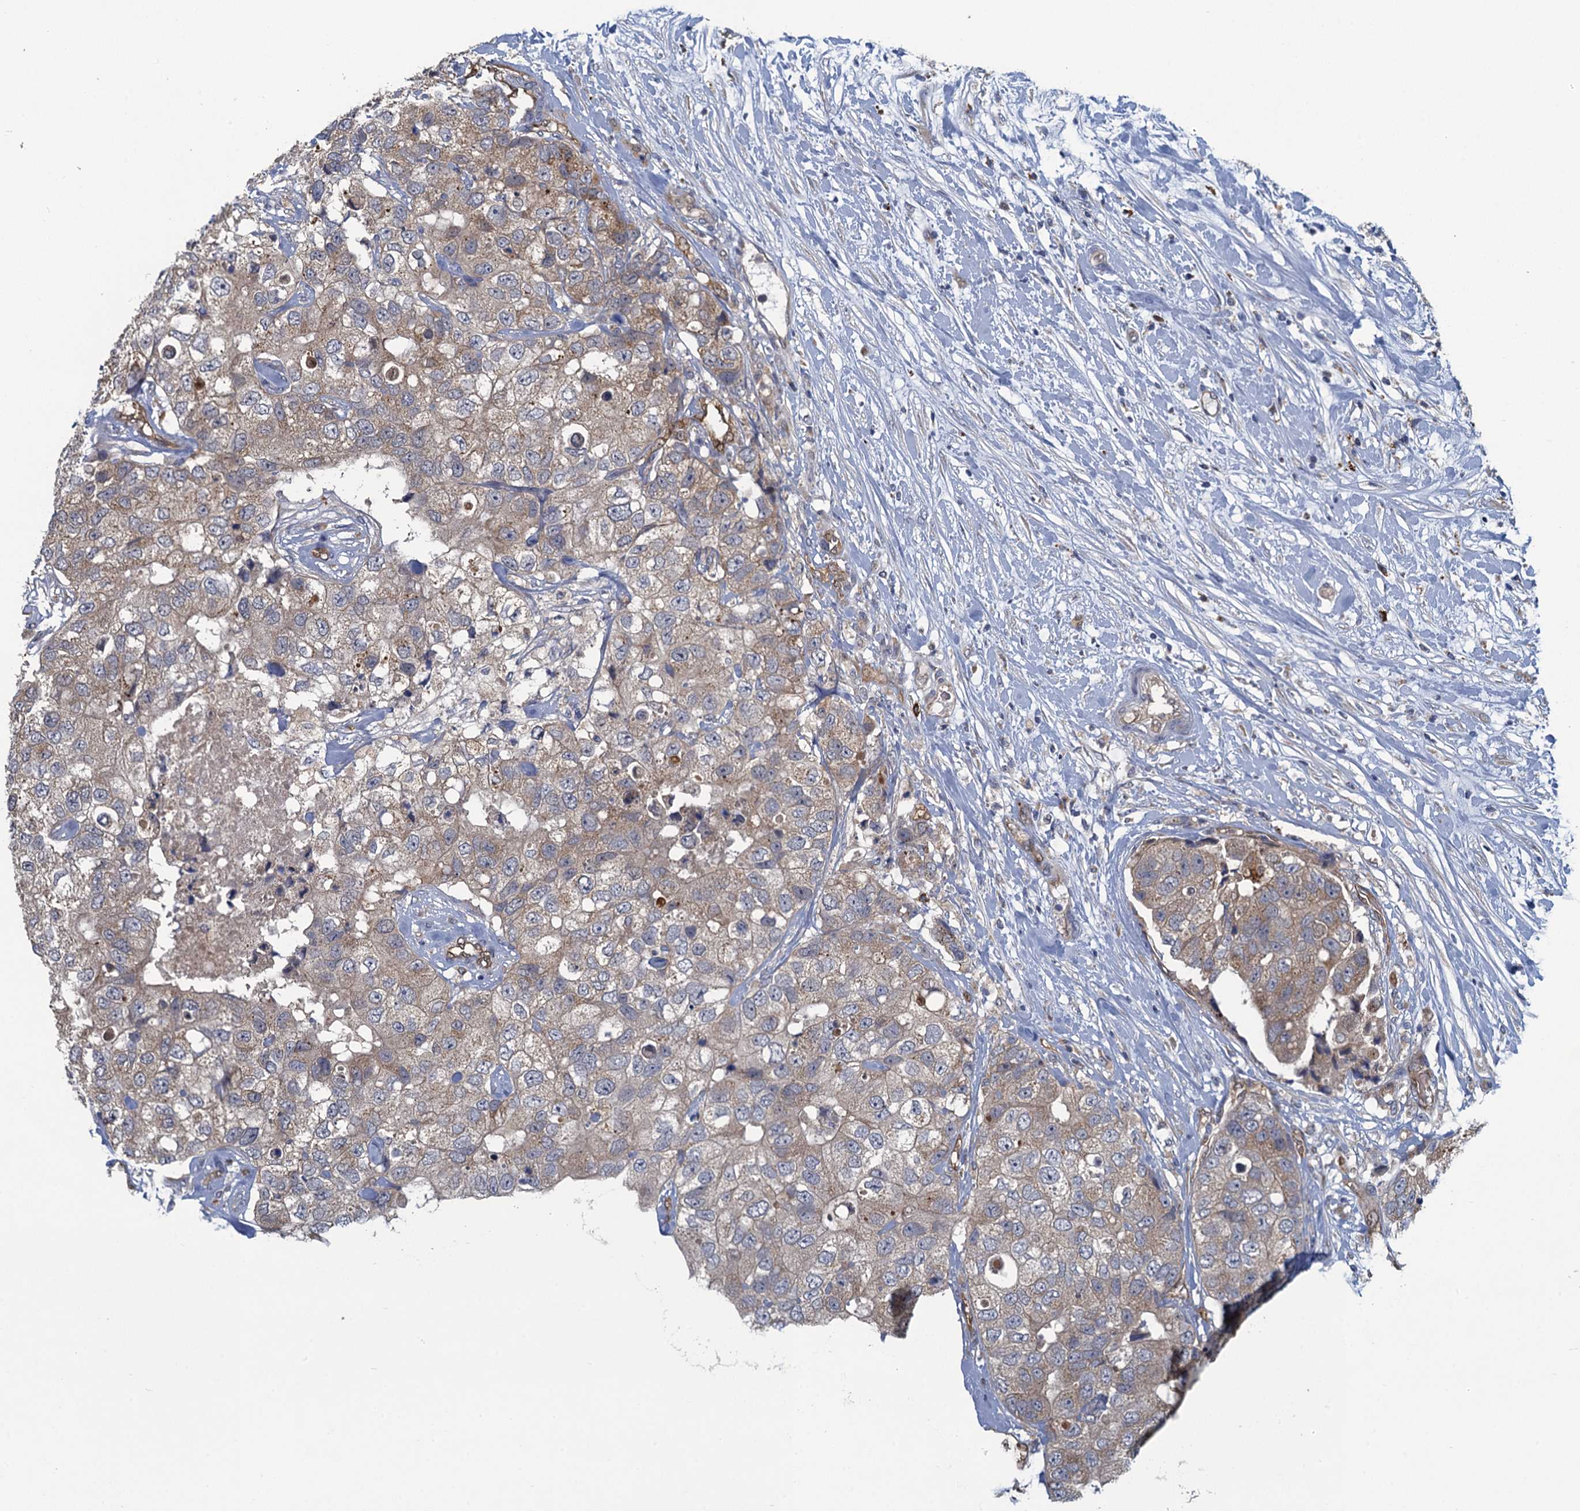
{"staining": {"intensity": "weak", "quantity": ">75%", "location": "cytoplasmic/membranous"}, "tissue": "breast cancer", "cell_type": "Tumor cells", "image_type": "cancer", "snomed": [{"axis": "morphology", "description": "Duct carcinoma"}, {"axis": "topography", "description": "Breast"}], "caption": "The immunohistochemical stain highlights weak cytoplasmic/membranous positivity in tumor cells of breast cancer tissue.", "gene": "KBTBD8", "patient": {"sex": "female", "age": 62}}